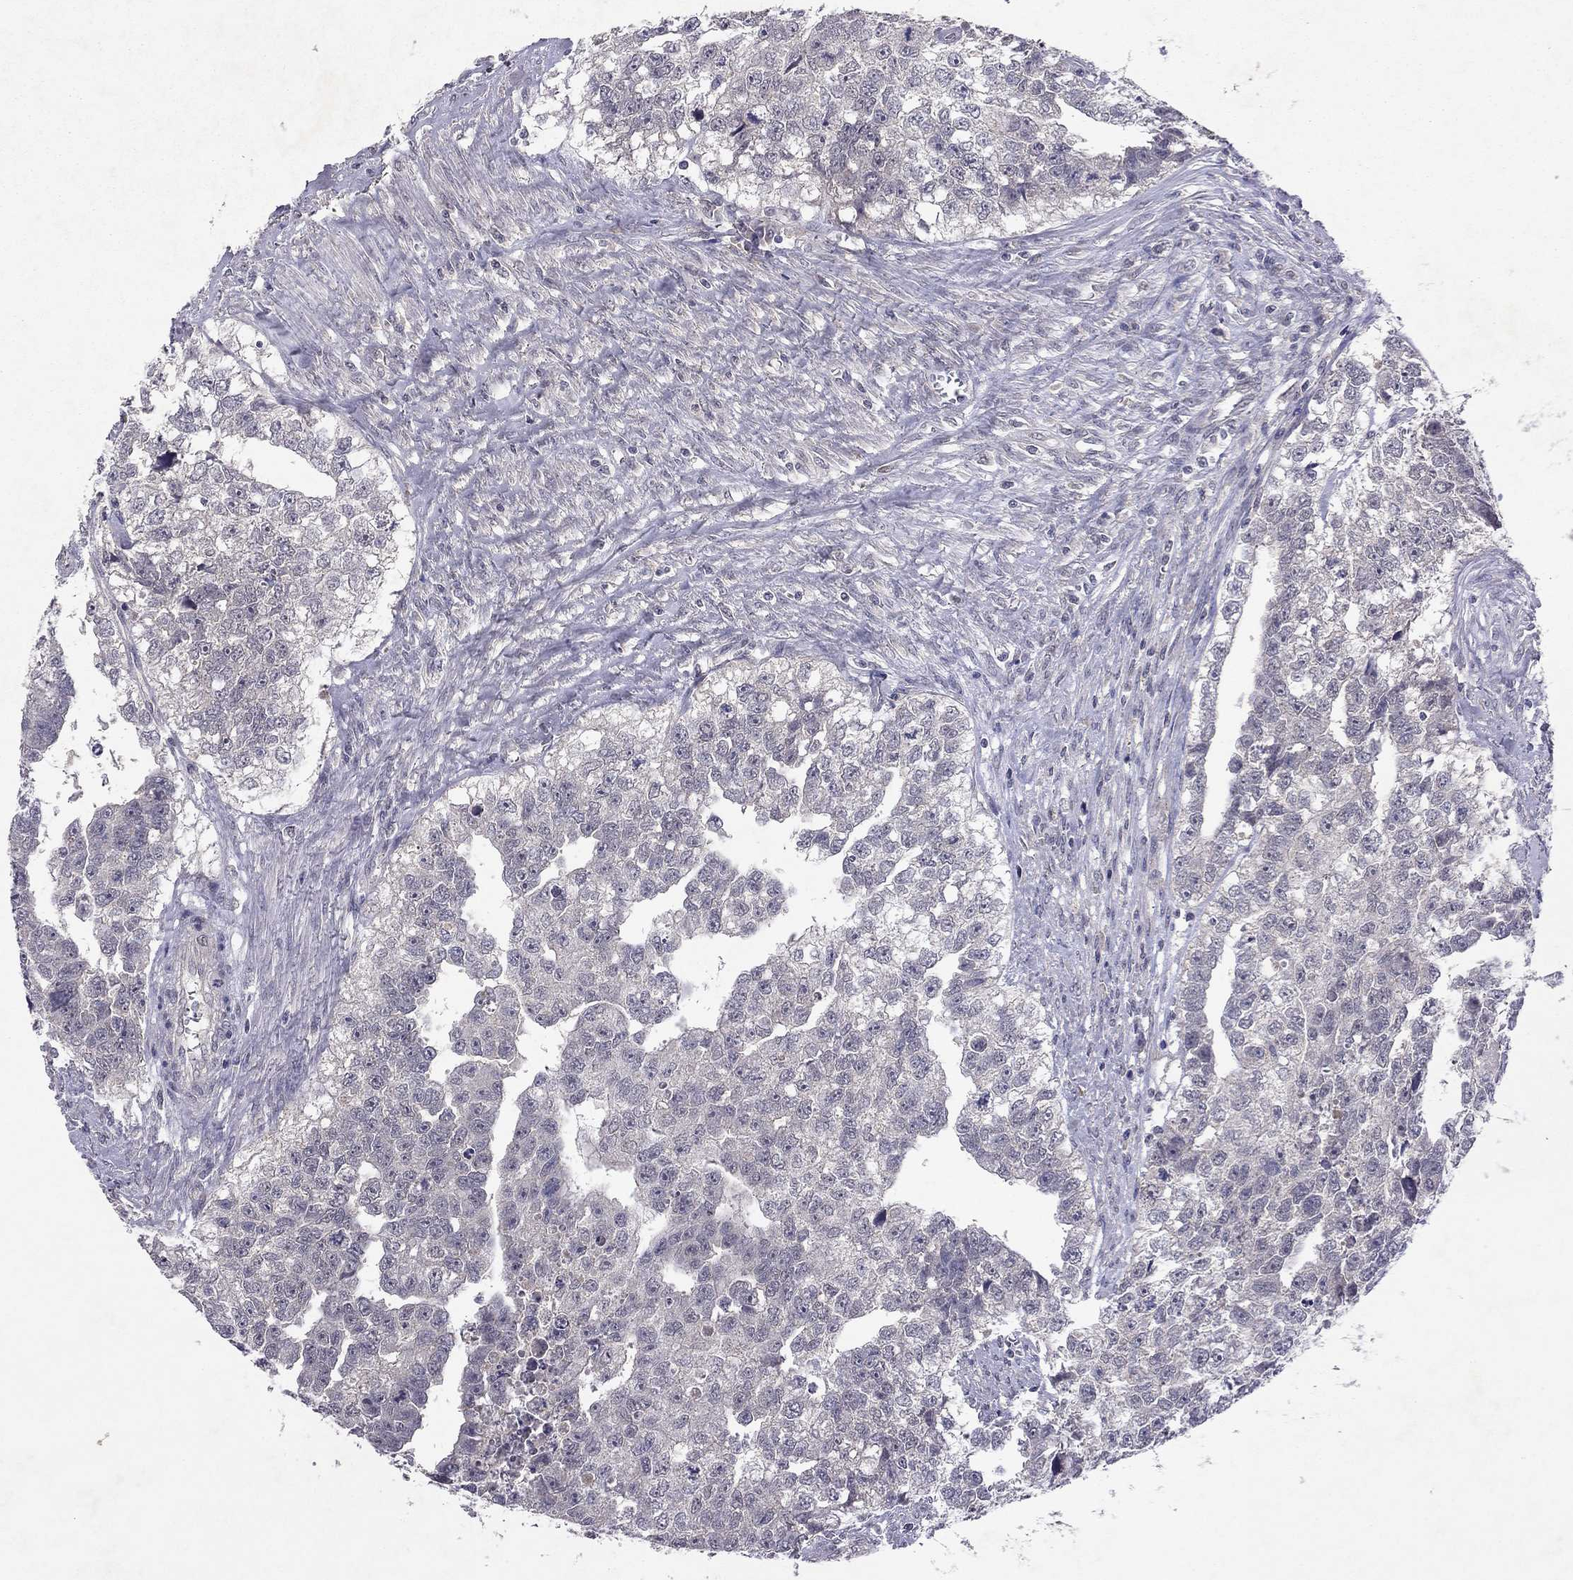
{"staining": {"intensity": "negative", "quantity": "none", "location": "none"}, "tissue": "testis cancer", "cell_type": "Tumor cells", "image_type": "cancer", "snomed": [{"axis": "morphology", "description": "Carcinoma, Embryonal, NOS"}, {"axis": "morphology", "description": "Teratoma, malignant, NOS"}, {"axis": "topography", "description": "Testis"}], "caption": "Testis embryonal carcinoma was stained to show a protein in brown. There is no significant expression in tumor cells.", "gene": "ESR2", "patient": {"sex": "male", "age": 44}}